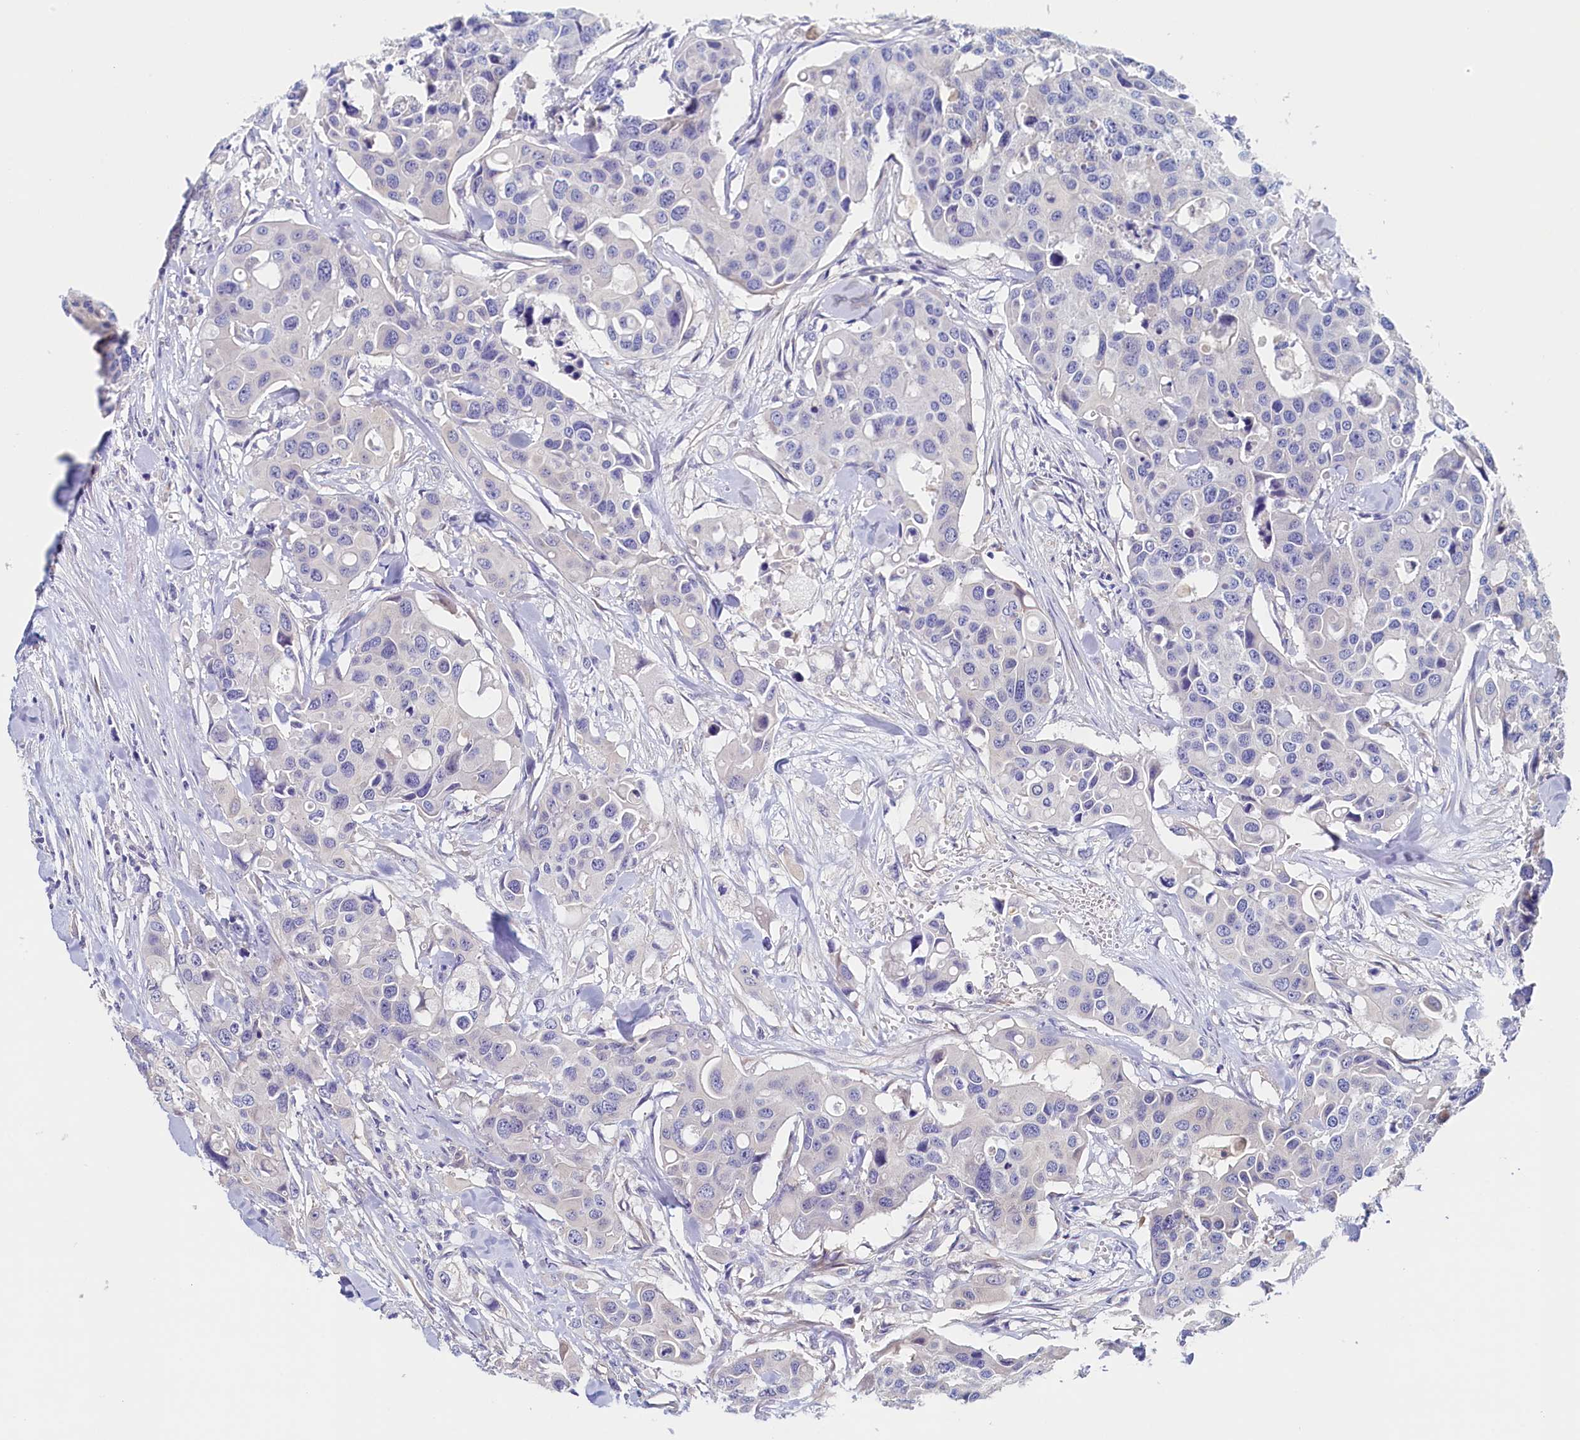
{"staining": {"intensity": "negative", "quantity": "none", "location": "none"}, "tissue": "colorectal cancer", "cell_type": "Tumor cells", "image_type": "cancer", "snomed": [{"axis": "morphology", "description": "Adenocarcinoma, NOS"}, {"axis": "topography", "description": "Colon"}], "caption": "Tumor cells are negative for brown protein staining in colorectal adenocarcinoma.", "gene": "DTD1", "patient": {"sex": "male", "age": 77}}